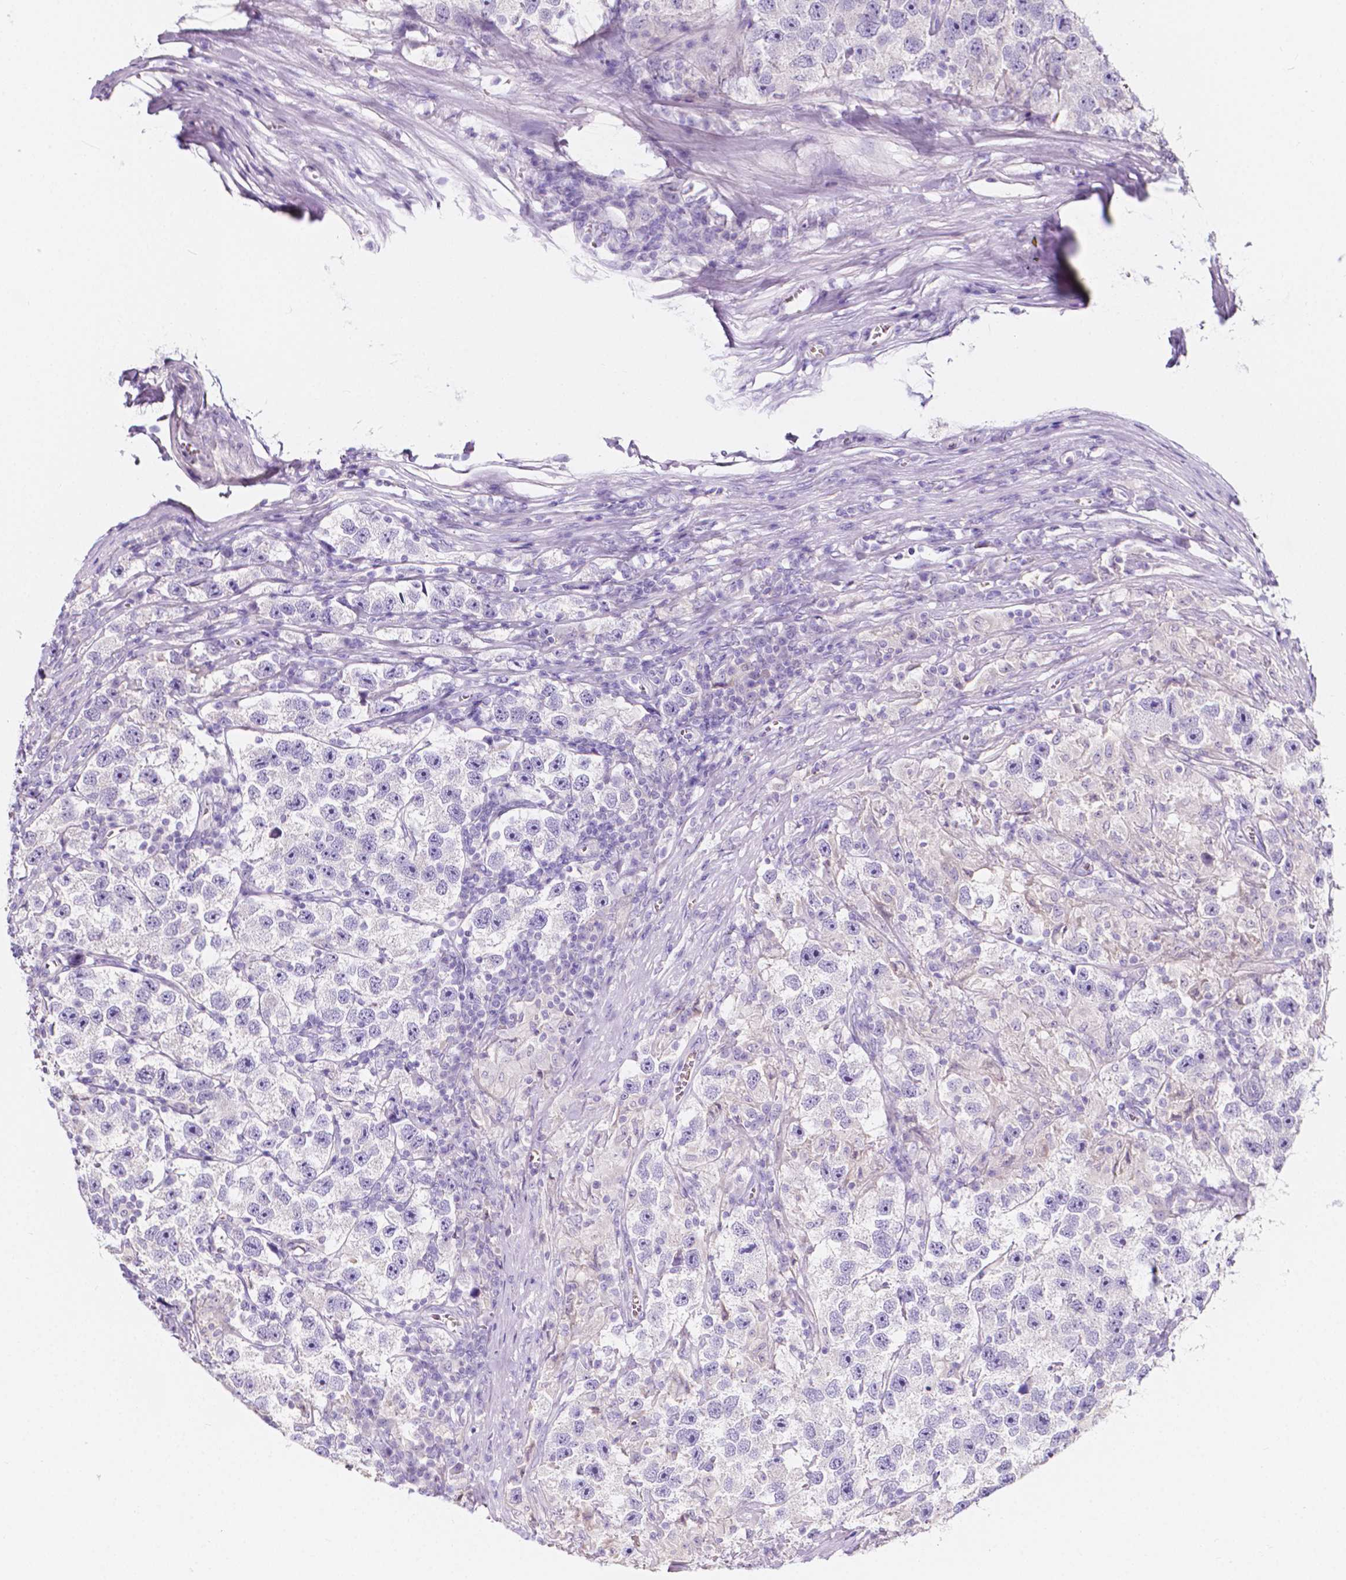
{"staining": {"intensity": "negative", "quantity": "none", "location": "none"}, "tissue": "testis cancer", "cell_type": "Tumor cells", "image_type": "cancer", "snomed": [{"axis": "morphology", "description": "Seminoma, NOS"}, {"axis": "topography", "description": "Testis"}], "caption": "Tumor cells show no significant staining in testis seminoma.", "gene": "CLSTN2", "patient": {"sex": "male", "age": 26}}